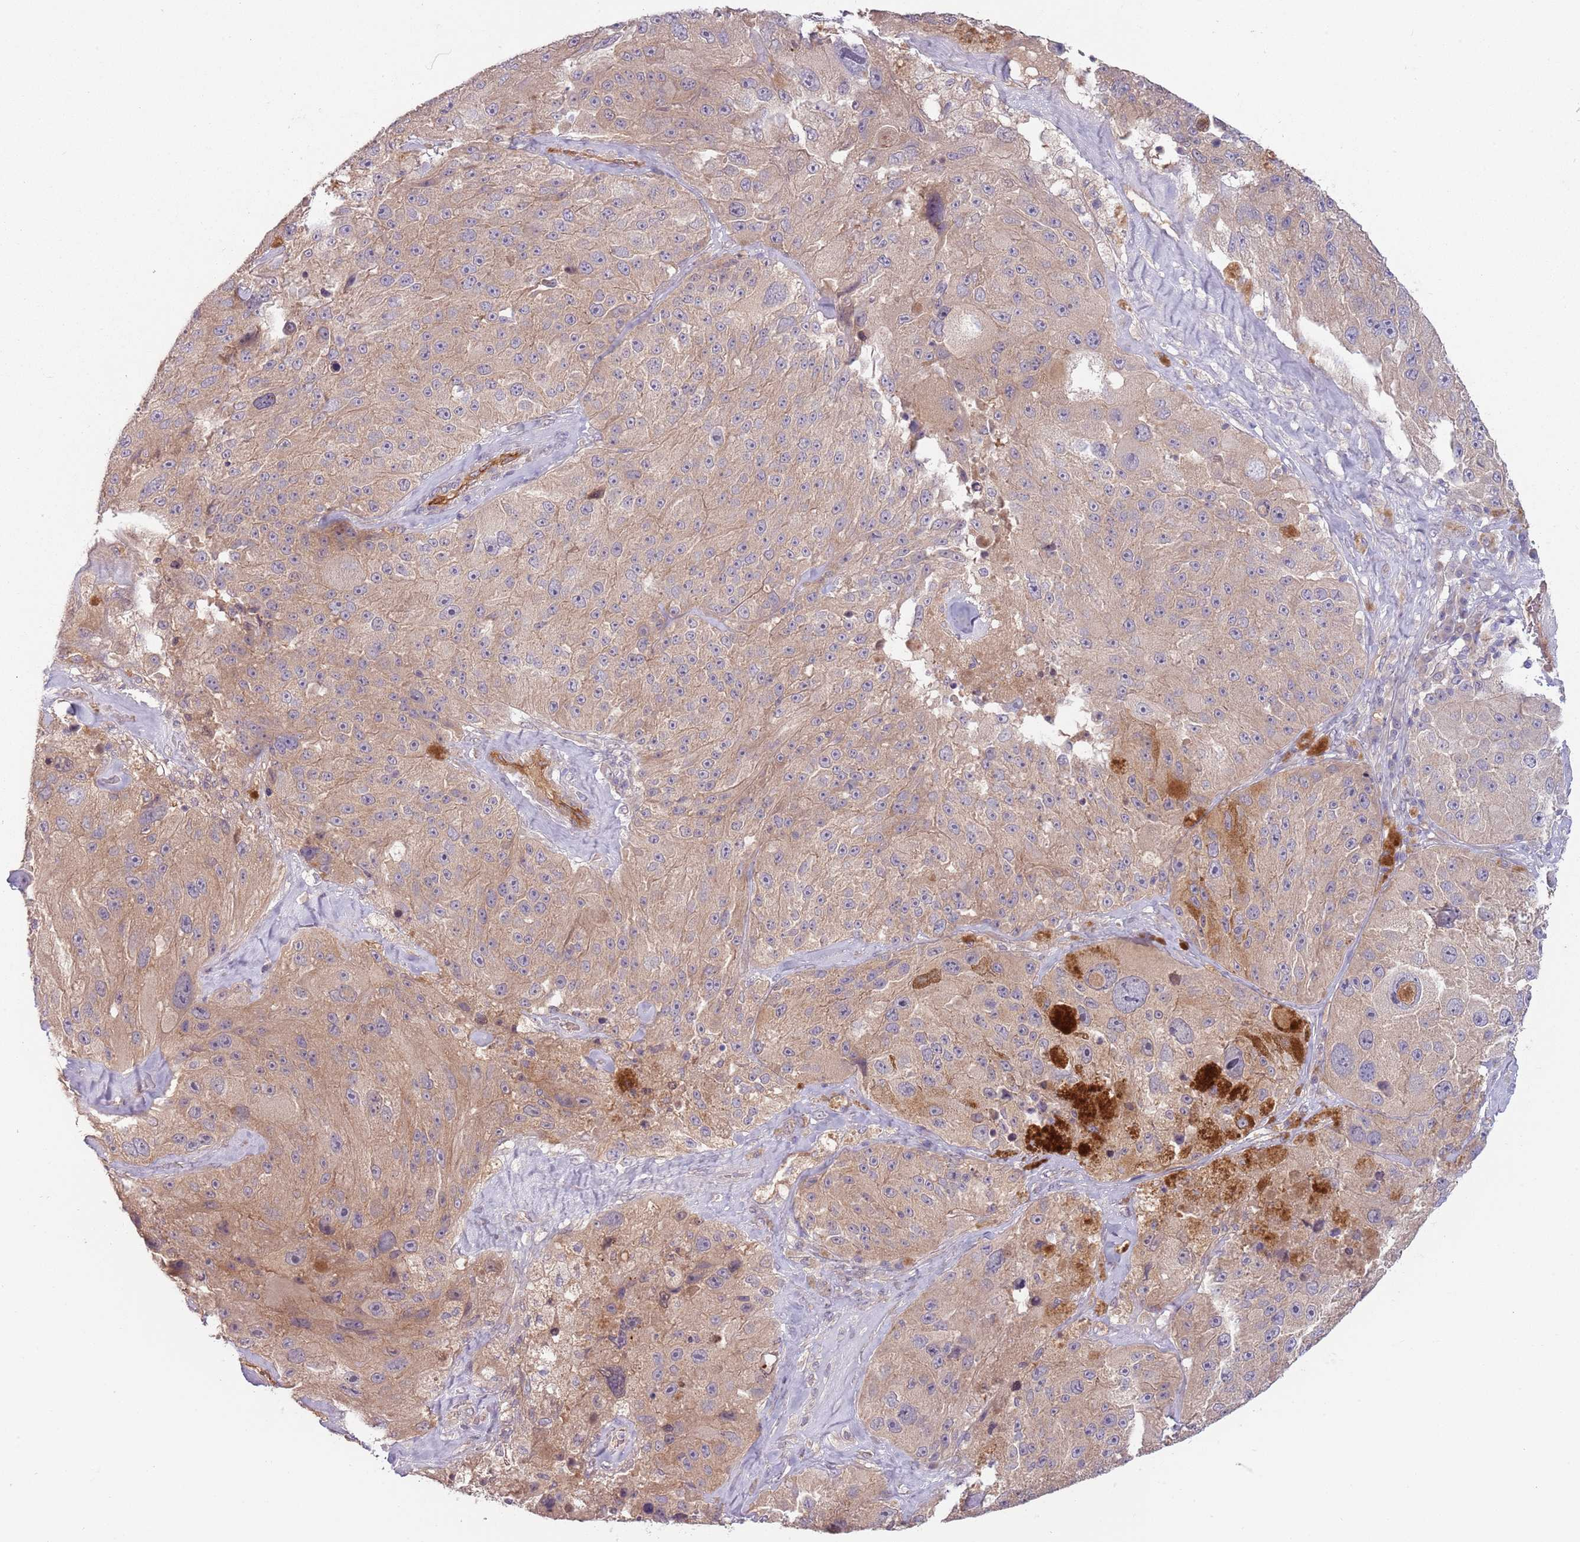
{"staining": {"intensity": "weak", "quantity": ">75%", "location": "cytoplasmic/membranous"}, "tissue": "melanoma", "cell_type": "Tumor cells", "image_type": "cancer", "snomed": [{"axis": "morphology", "description": "Malignant melanoma, Metastatic site"}, {"axis": "topography", "description": "Lymph node"}], "caption": "Malignant melanoma (metastatic site) tissue exhibits weak cytoplasmic/membranous expression in about >75% of tumor cells, visualized by immunohistochemistry.", "gene": "SAV1", "patient": {"sex": "male", "age": 62}}